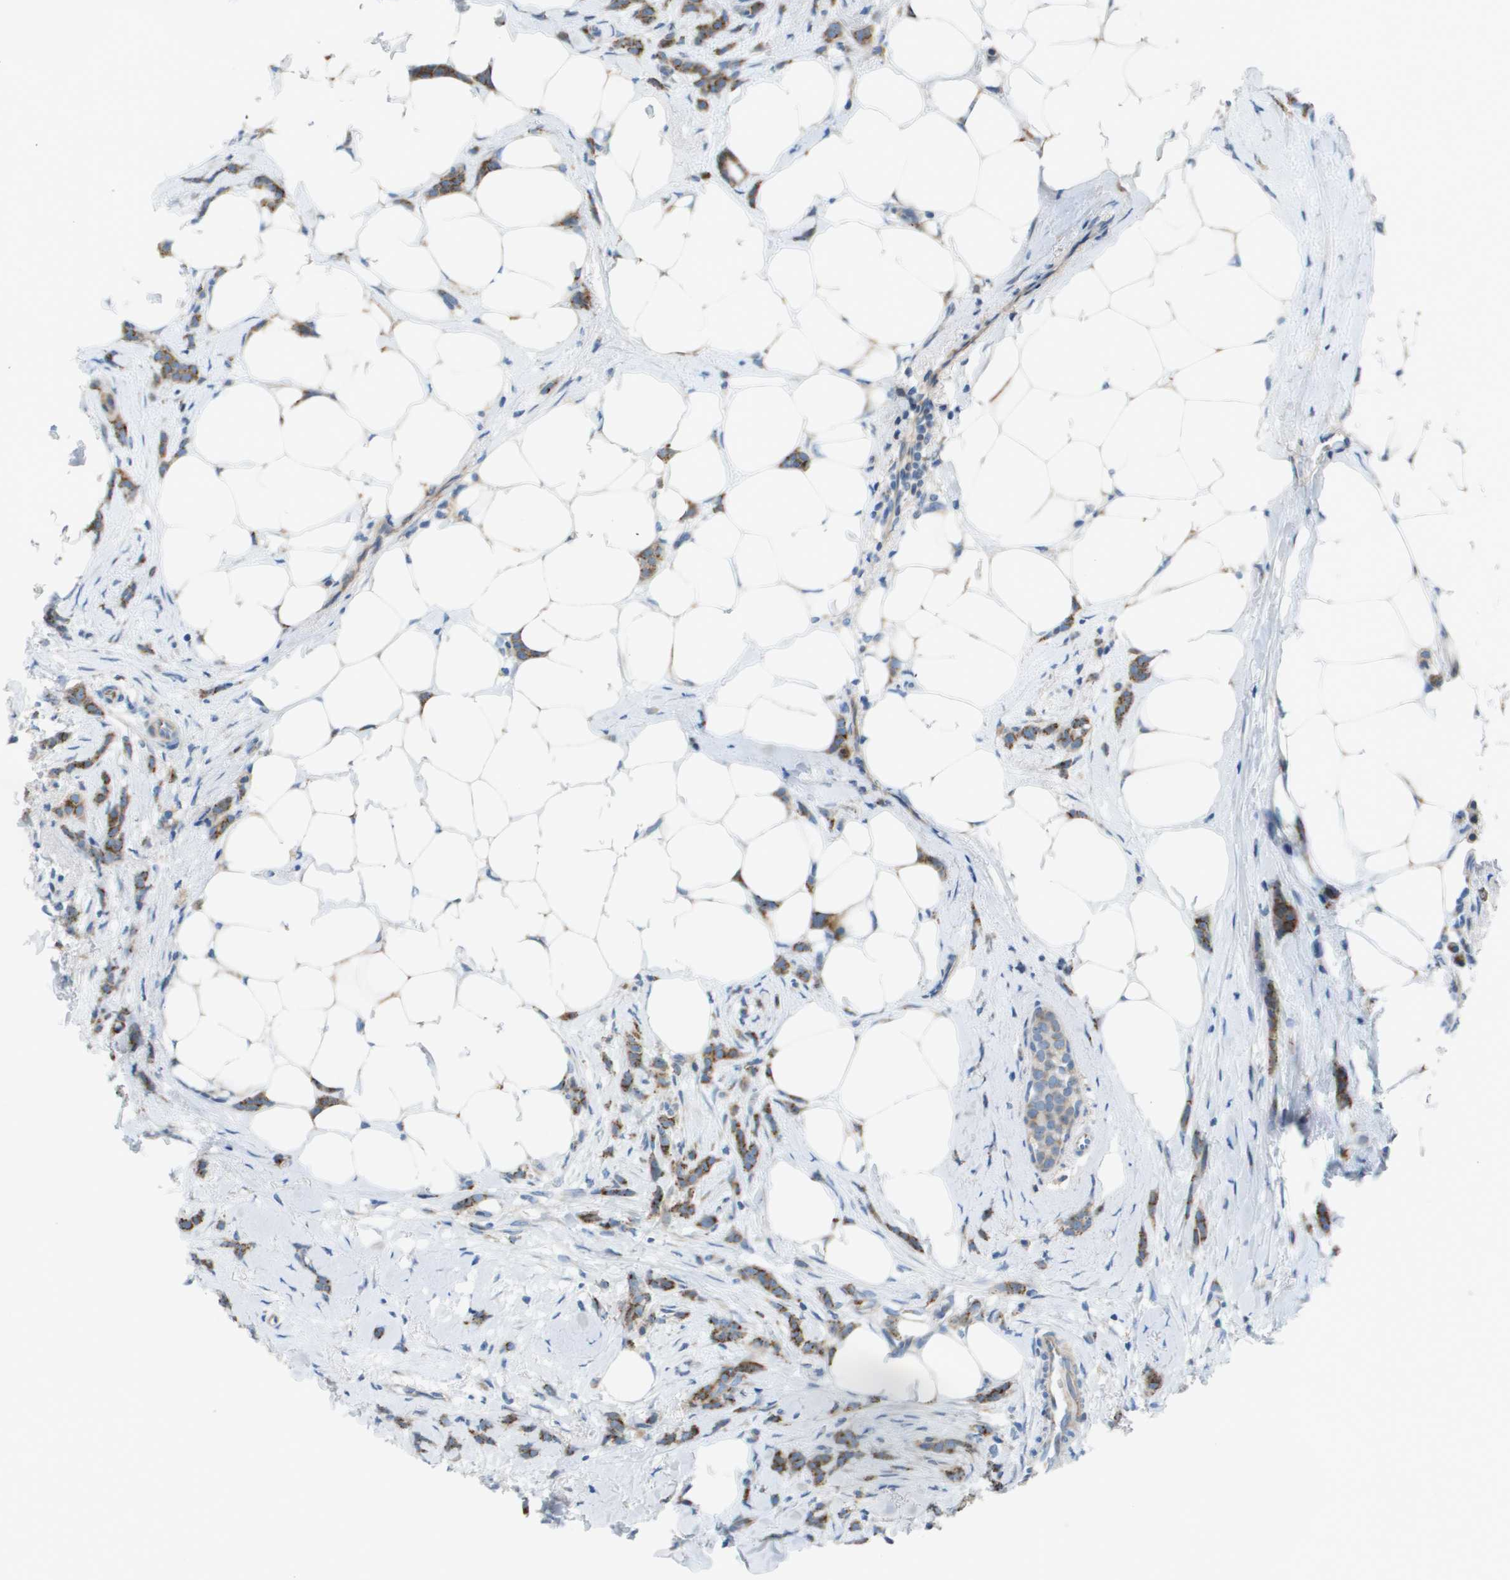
{"staining": {"intensity": "strong", "quantity": ">75%", "location": "cytoplasmic/membranous"}, "tissue": "breast cancer", "cell_type": "Tumor cells", "image_type": "cancer", "snomed": [{"axis": "morphology", "description": "Lobular carcinoma, in situ"}, {"axis": "morphology", "description": "Lobular carcinoma"}, {"axis": "topography", "description": "Breast"}], "caption": "This is a photomicrograph of immunohistochemistry staining of breast cancer, which shows strong positivity in the cytoplasmic/membranous of tumor cells.", "gene": "GALNT6", "patient": {"sex": "female", "age": 41}}